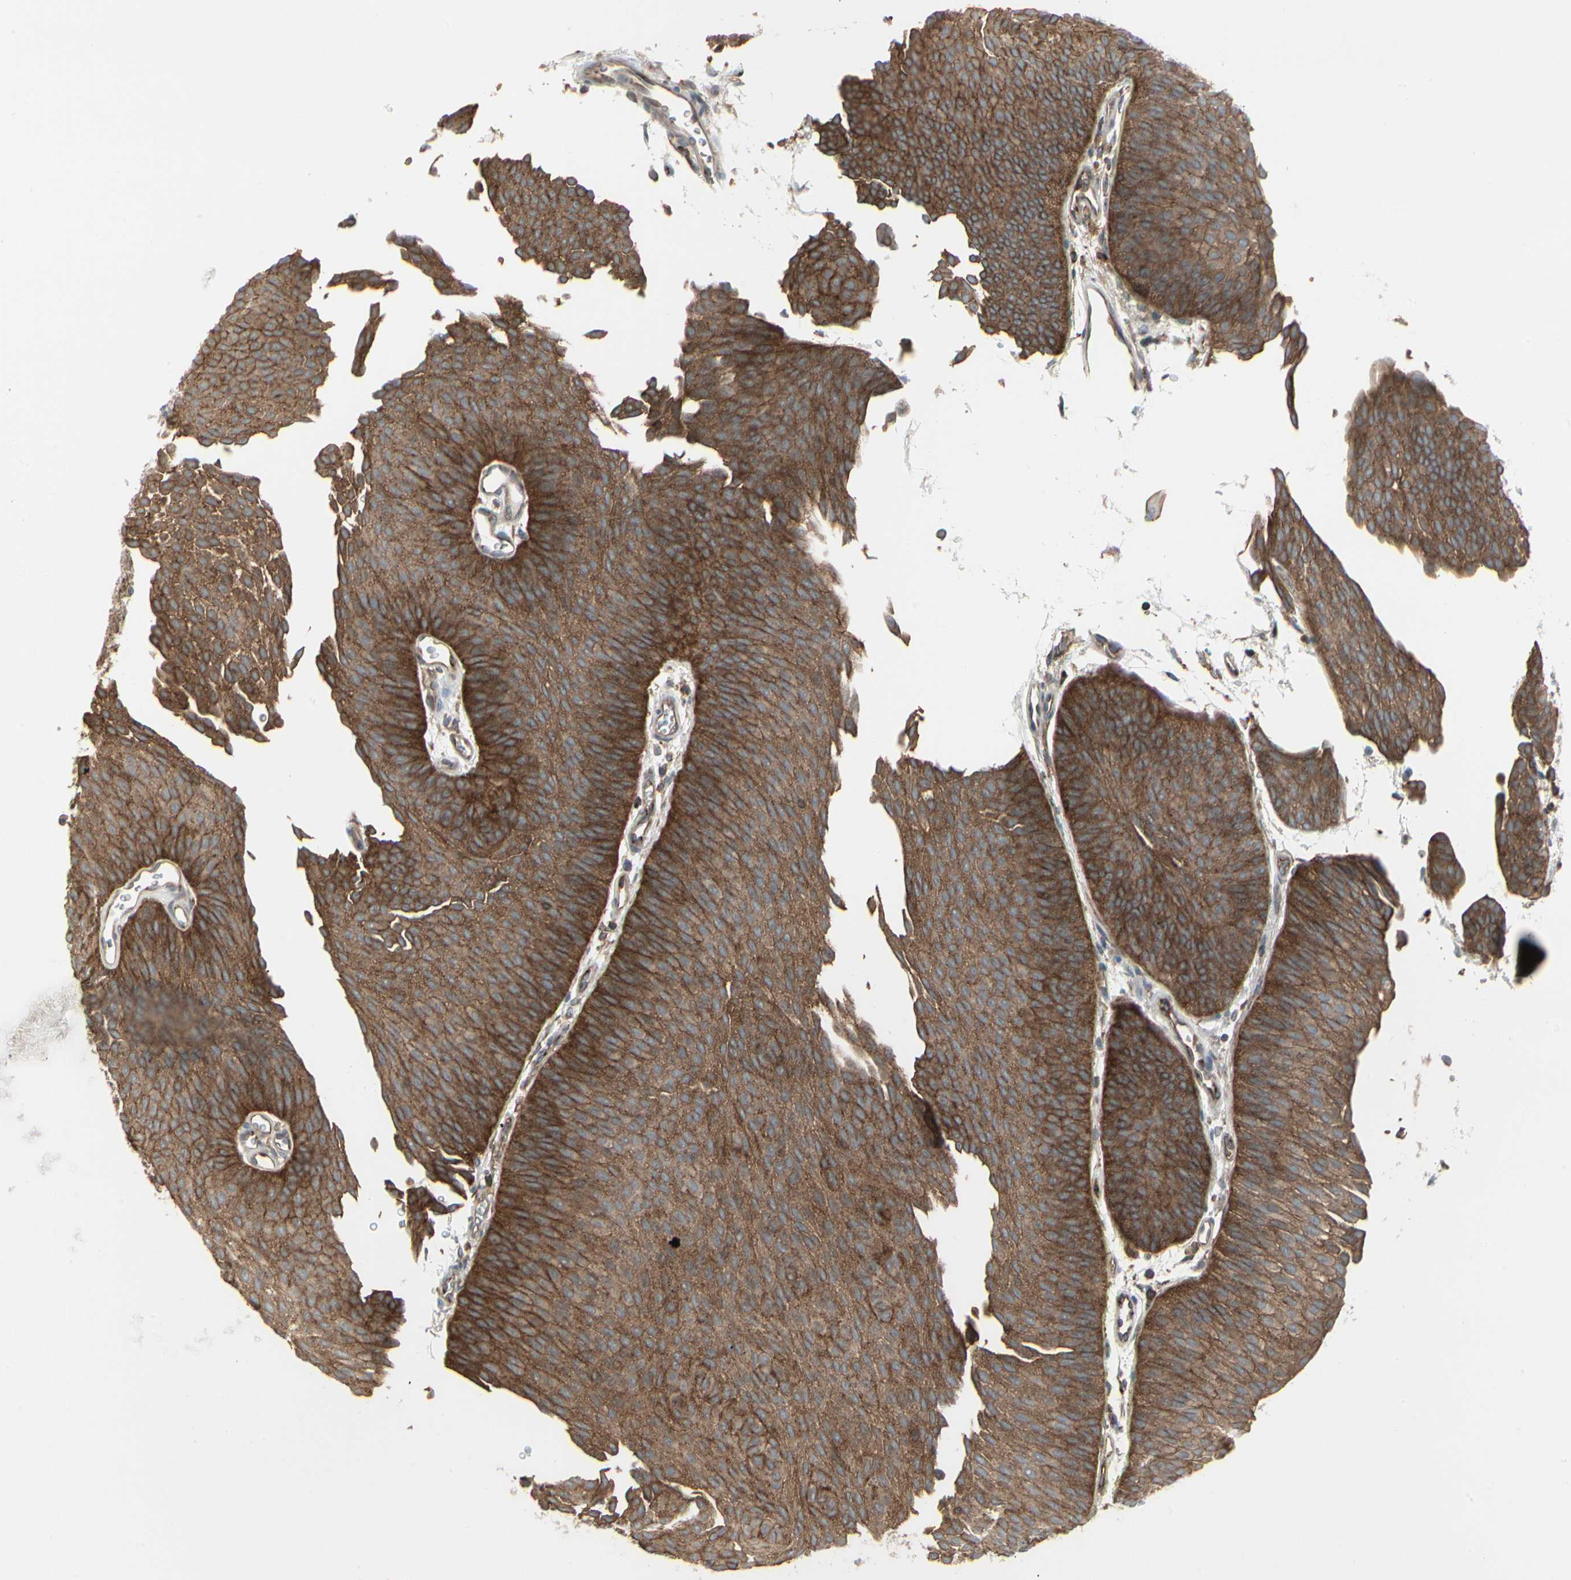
{"staining": {"intensity": "strong", "quantity": ">75%", "location": "cytoplasmic/membranous"}, "tissue": "urothelial cancer", "cell_type": "Tumor cells", "image_type": "cancer", "snomed": [{"axis": "morphology", "description": "Urothelial carcinoma, Low grade"}, {"axis": "topography", "description": "Urinary bladder"}], "caption": "Immunohistochemical staining of human urothelial cancer reveals strong cytoplasmic/membranous protein expression in approximately >75% of tumor cells. (brown staining indicates protein expression, while blue staining denotes nuclei).", "gene": "EPS15", "patient": {"sex": "female", "age": 60}}